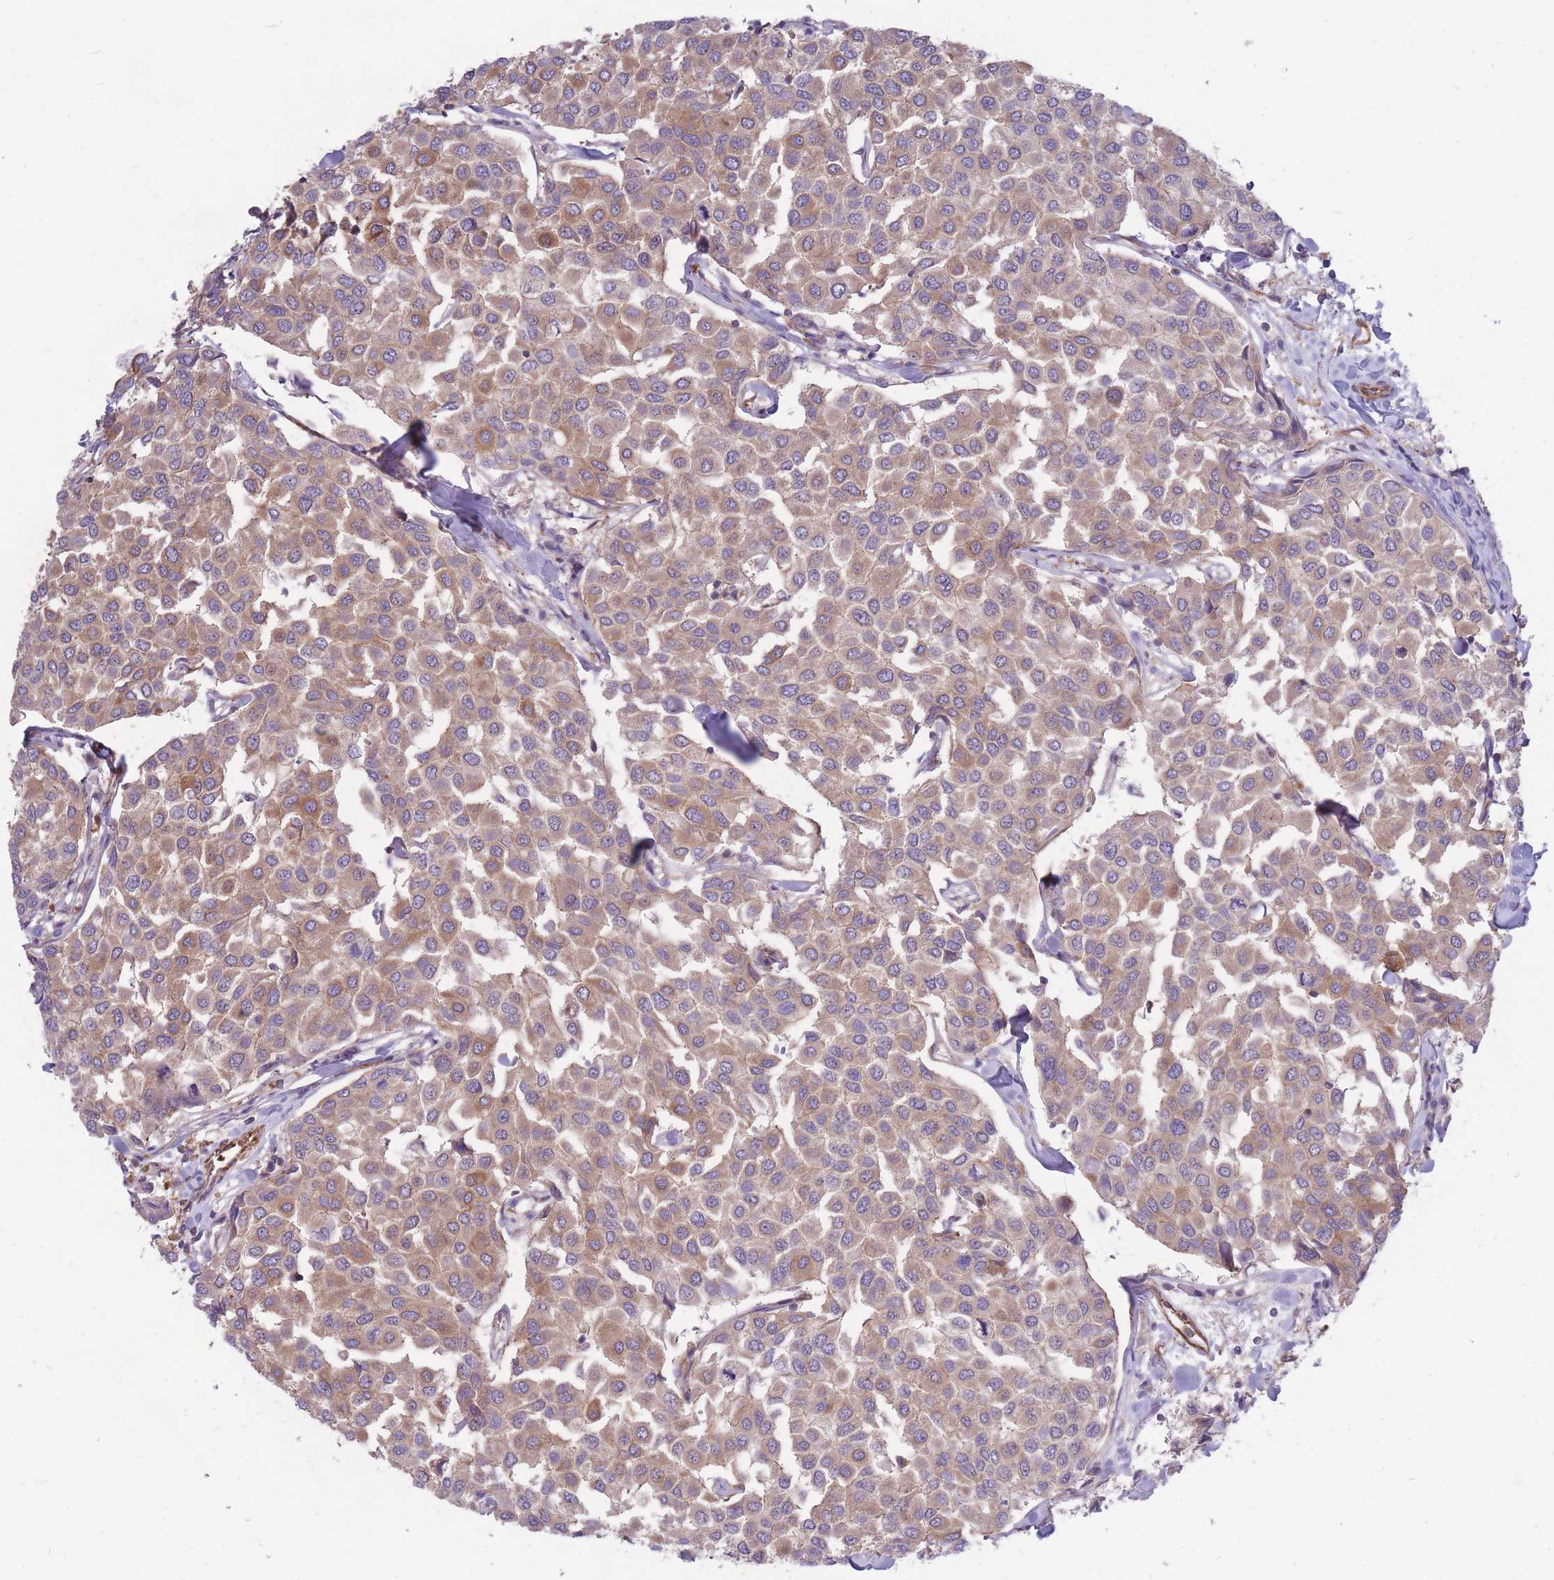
{"staining": {"intensity": "moderate", "quantity": "25%-75%", "location": "cytoplasmic/membranous"}, "tissue": "breast cancer", "cell_type": "Tumor cells", "image_type": "cancer", "snomed": [{"axis": "morphology", "description": "Duct carcinoma"}, {"axis": "topography", "description": "Breast"}], "caption": "This is an image of IHC staining of breast cancer (intraductal carcinoma), which shows moderate staining in the cytoplasmic/membranous of tumor cells.", "gene": "GGA1", "patient": {"sex": "female", "age": 55}}